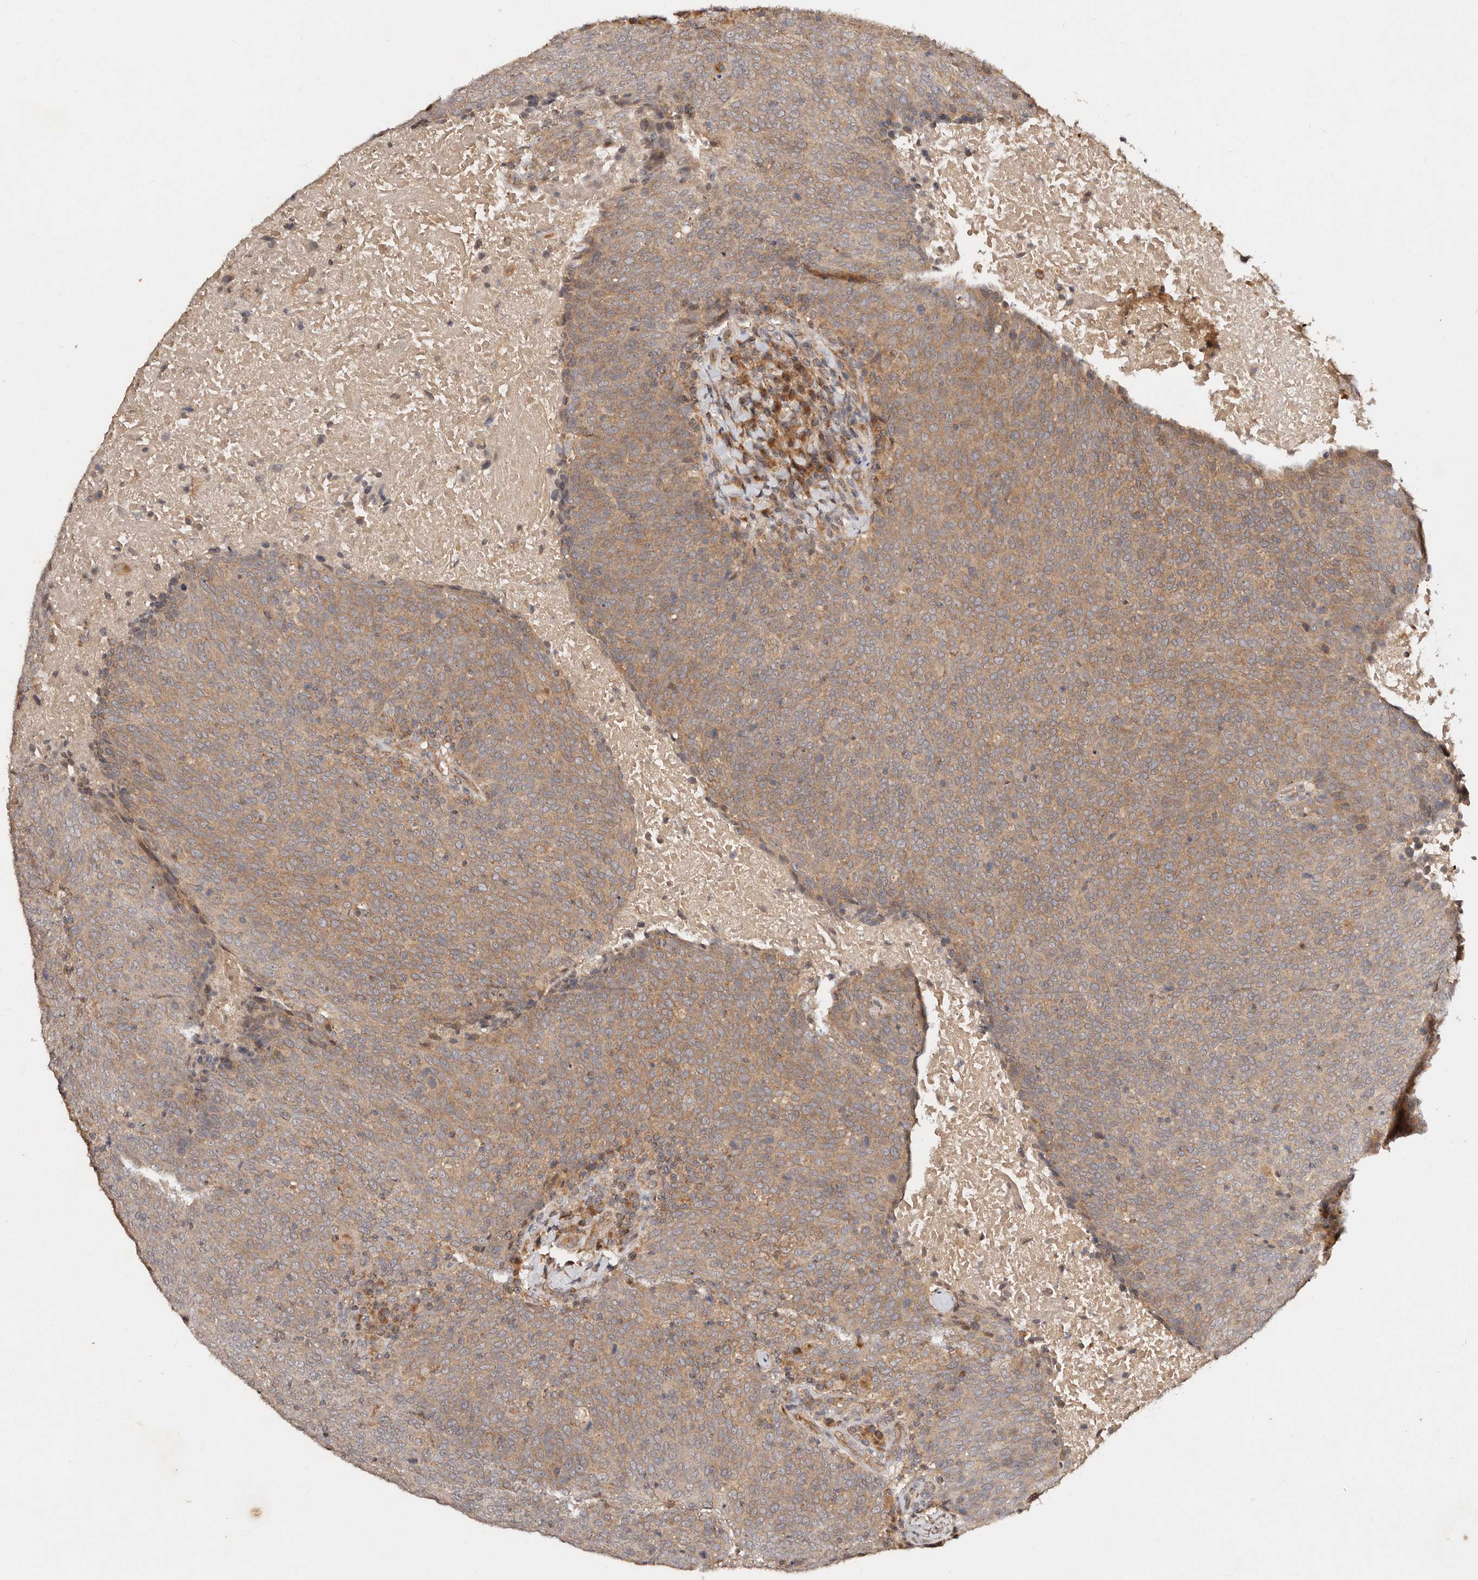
{"staining": {"intensity": "moderate", "quantity": ">75%", "location": "cytoplasmic/membranous"}, "tissue": "head and neck cancer", "cell_type": "Tumor cells", "image_type": "cancer", "snomed": [{"axis": "morphology", "description": "Squamous cell carcinoma, NOS"}, {"axis": "morphology", "description": "Squamous cell carcinoma, metastatic, NOS"}, {"axis": "topography", "description": "Lymph node"}, {"axis": "topography", "description": "Head-Neck"}], "caption": "Brown immunohistochemical staining in head and neck squamous cell carcinoma reveals moderate cytoplasmic/membranous positivity in about >75% of tumor cells. (IHC, brightfield microscopy, high magnification).", "gene": "DENND11", "patient": {"sex": "male", "age": 62}}